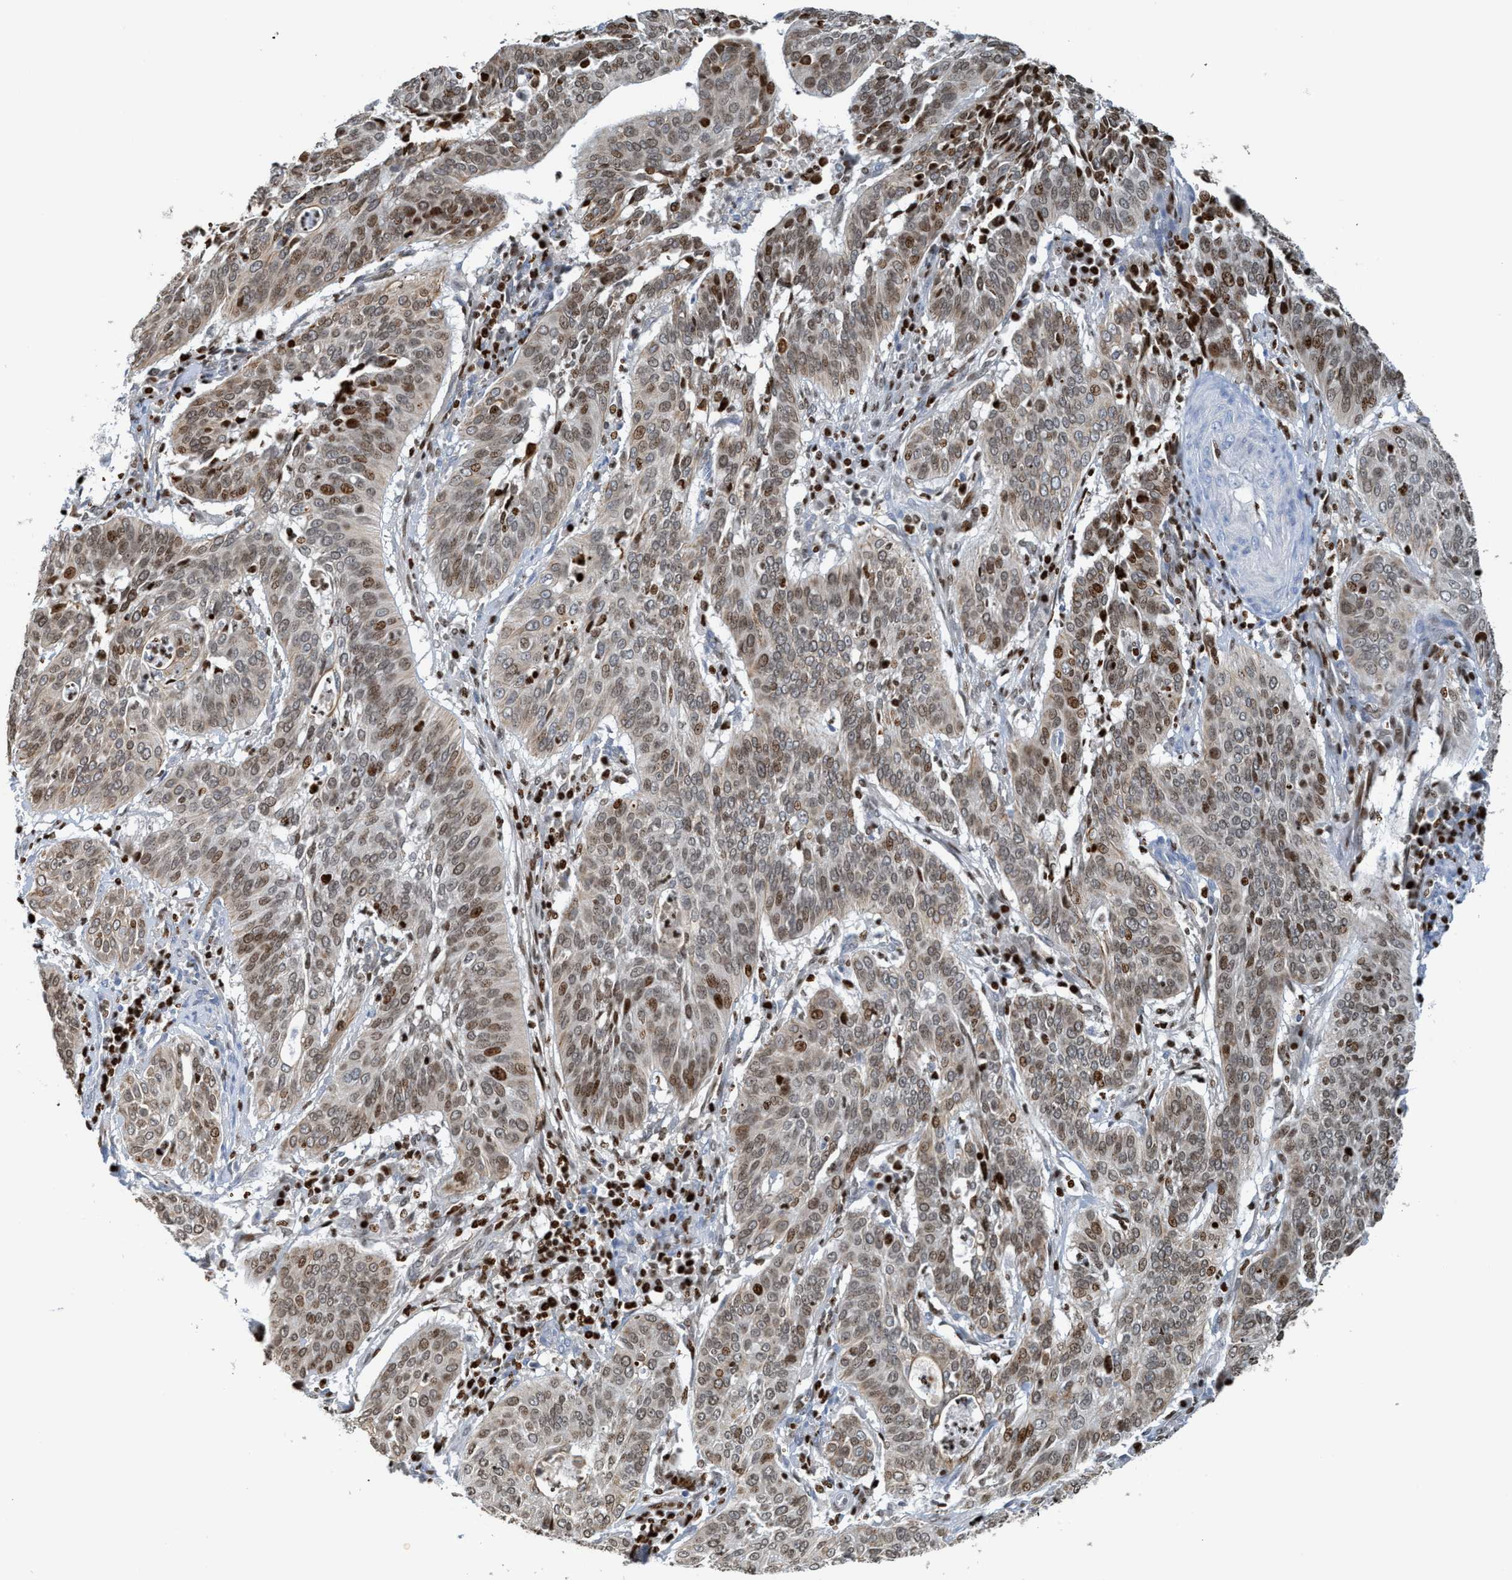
{"staining": {"intensity": "moderate", "quantity": ">75%", "location": "nuclear"}, "tissue": "cervical cancer", "cell_type": "Tumor cells", "image_type": "cancer", "snomed": [{"axis": "morphology", "description": "Normal tissue, NOS"}, {"axis": "morphology", "description": "Squamous cell carcinoma, NOS"}, {"axis": "topography", "description": "Cervix"}], "caption": "Moderate nuclear positivity is present in approximately >75% of tumor cells in cervical cancer (squamous cell carcinoma). (DAB IHC with brightfield microscopy, high magnification).", "gene": "SH3D19", "patient": {"sex": "female", "age": 39}}